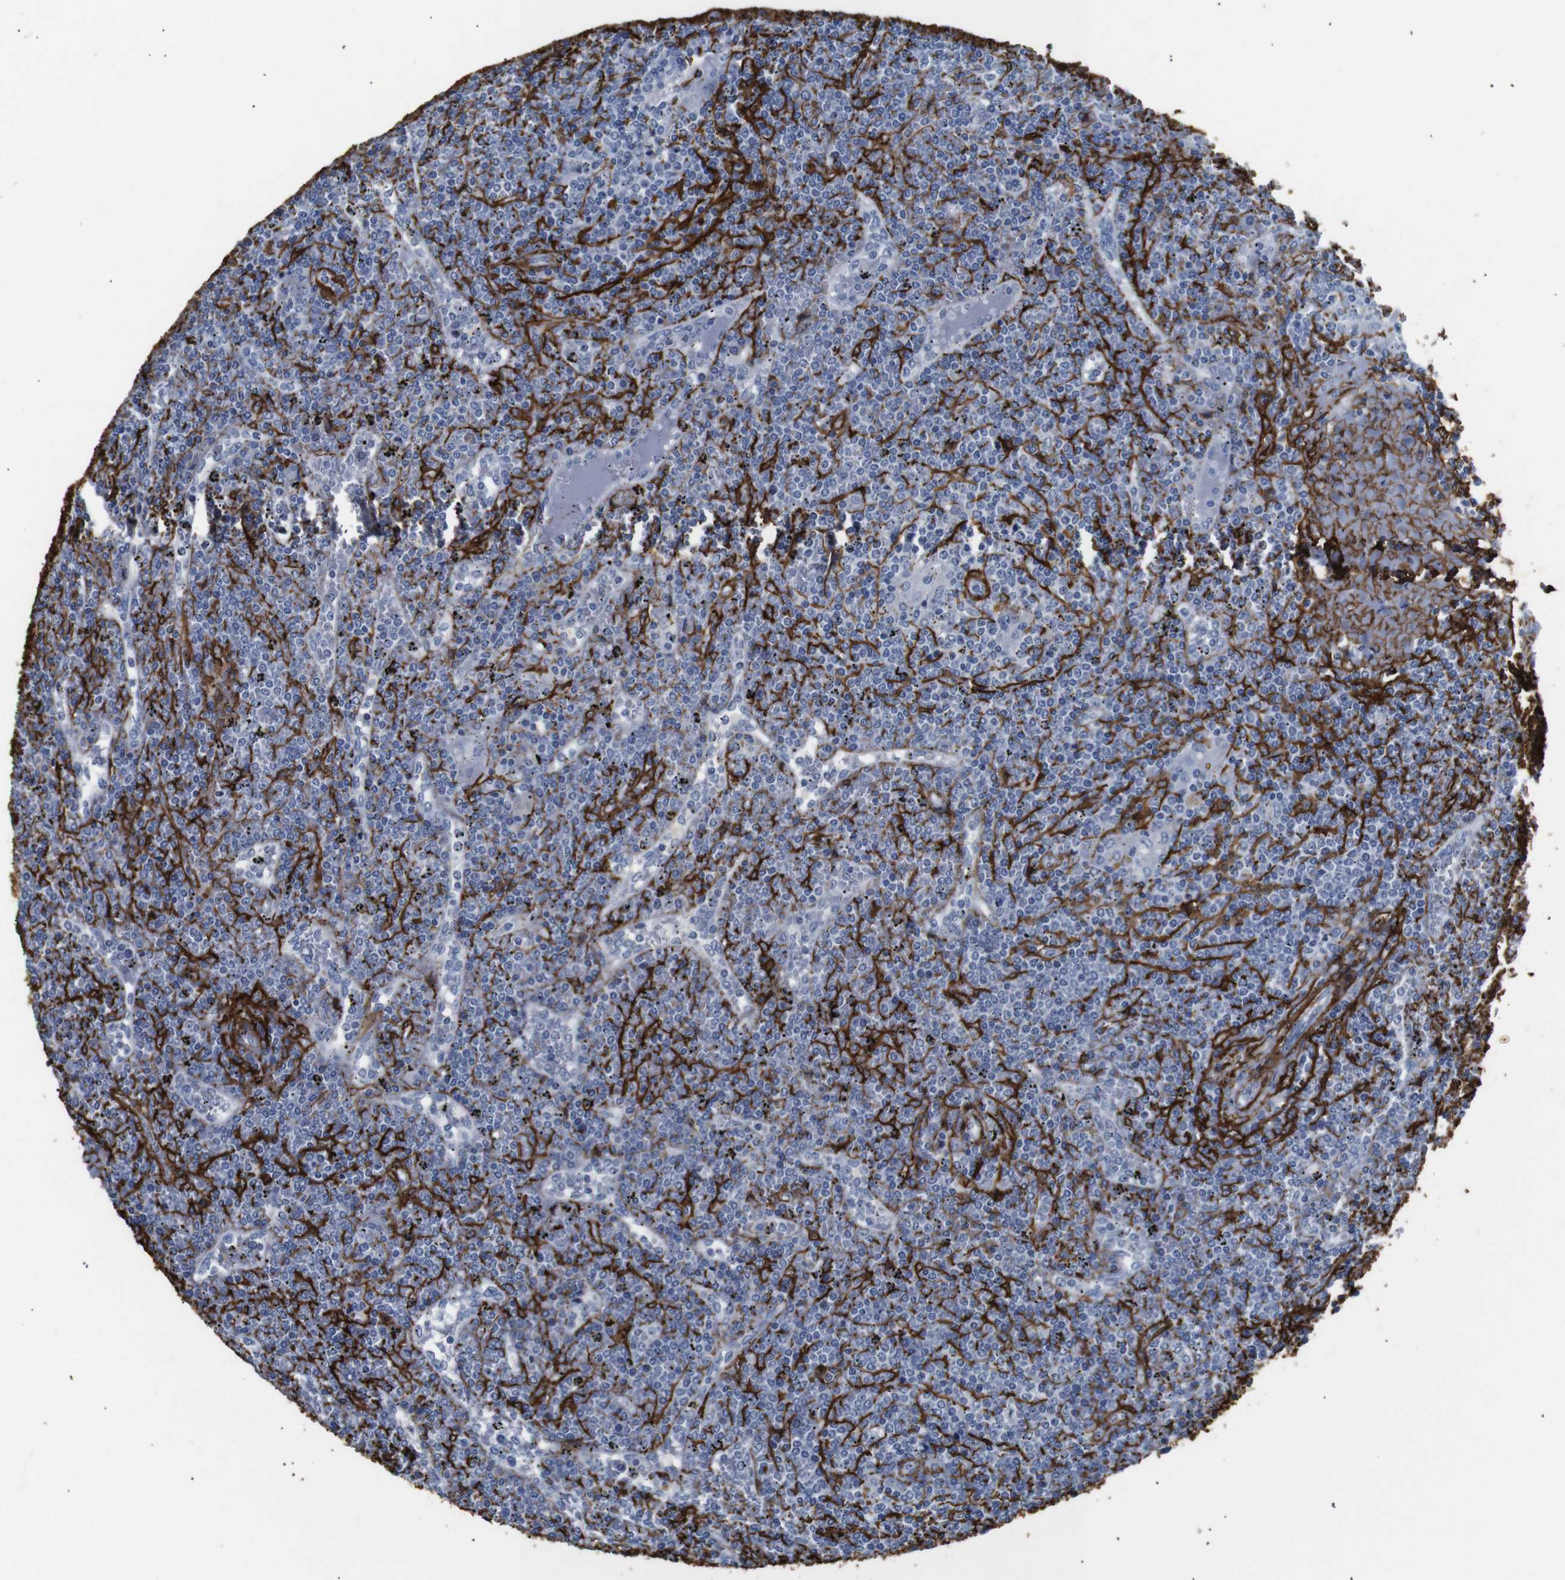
{"staining": {"intensity": "negative", "quantity": "none", "location": "none"}, "tissue": "lymphoma", "cell_type": "Tumor cells", "image_type": "cancer", "snomed": [{"axis": "morphology", "description": "Malignant lymphoma, non-Hodgkin's type, Low grade"}, {"axis": "topography", "description": "Spleen"}], "caption": "Lymphoma was stained to show a protein in brown. There is no significant staining in tumor cells. (DAB IHC, high magnification).", "gene": "ACTA2", "patient": {"sex": "female", "age": 19}}